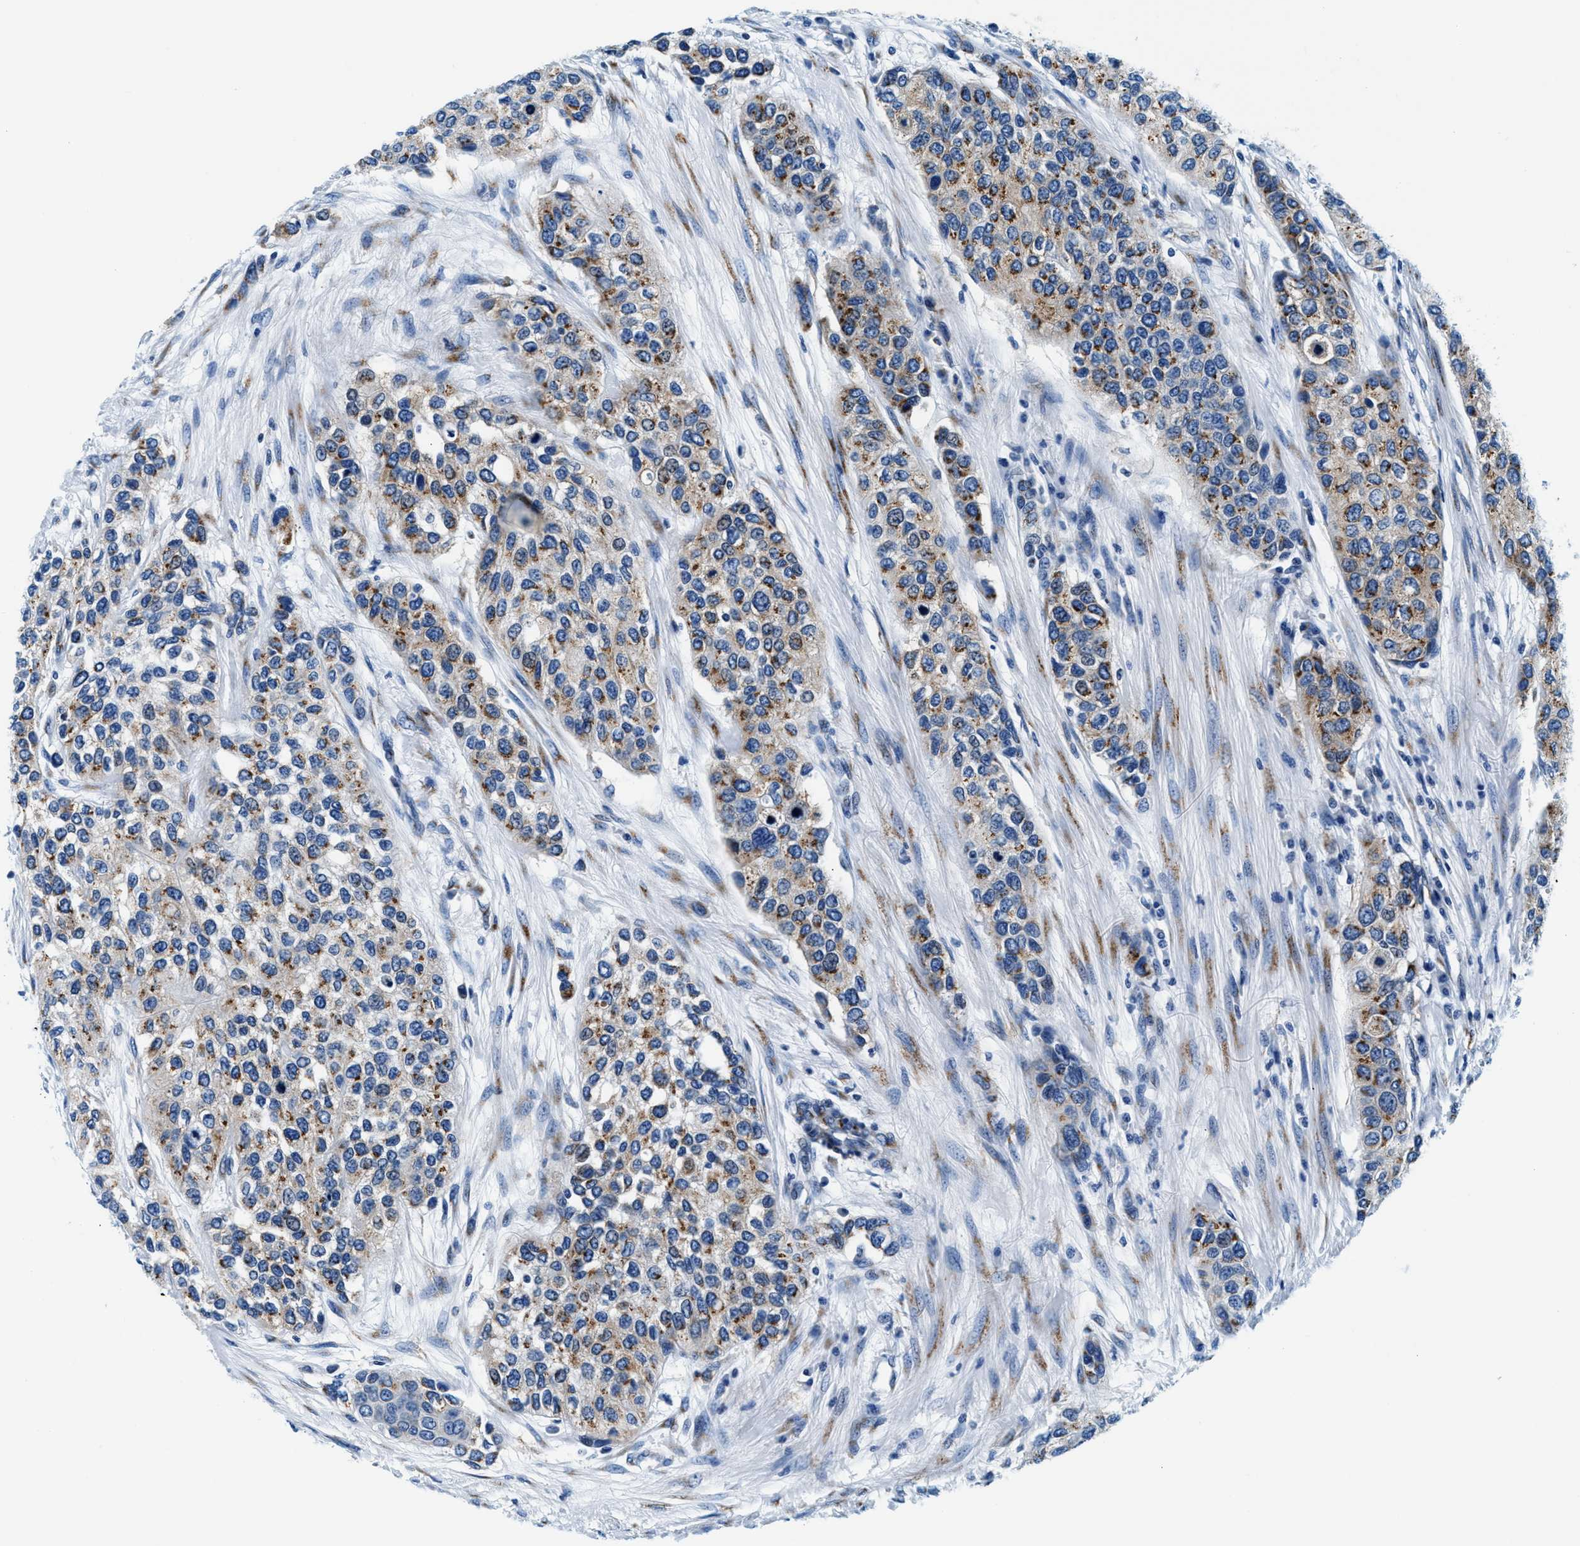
{"staining": {"intensity": "moderate", "quantity": "25%-75%", "location": "cytoplasmic/membranous"}, "tissue": "urothelial cancer", "cell_type": "Tumor cells", "image_type": "cancer", "snomed": [{"axis": "morphology", "description": "Urothelial carcinoma, High grade"}, {"axis": "topography", "description": "Urinary bladder"}], "caption": "Protein expression analysis of human urothelial cancer reveals moderate cytoplasmic/membranous staining in about 25%-75% of tumor cells.", "gene": "VPS53", "patient": {"sex": "female", "age": 56}}